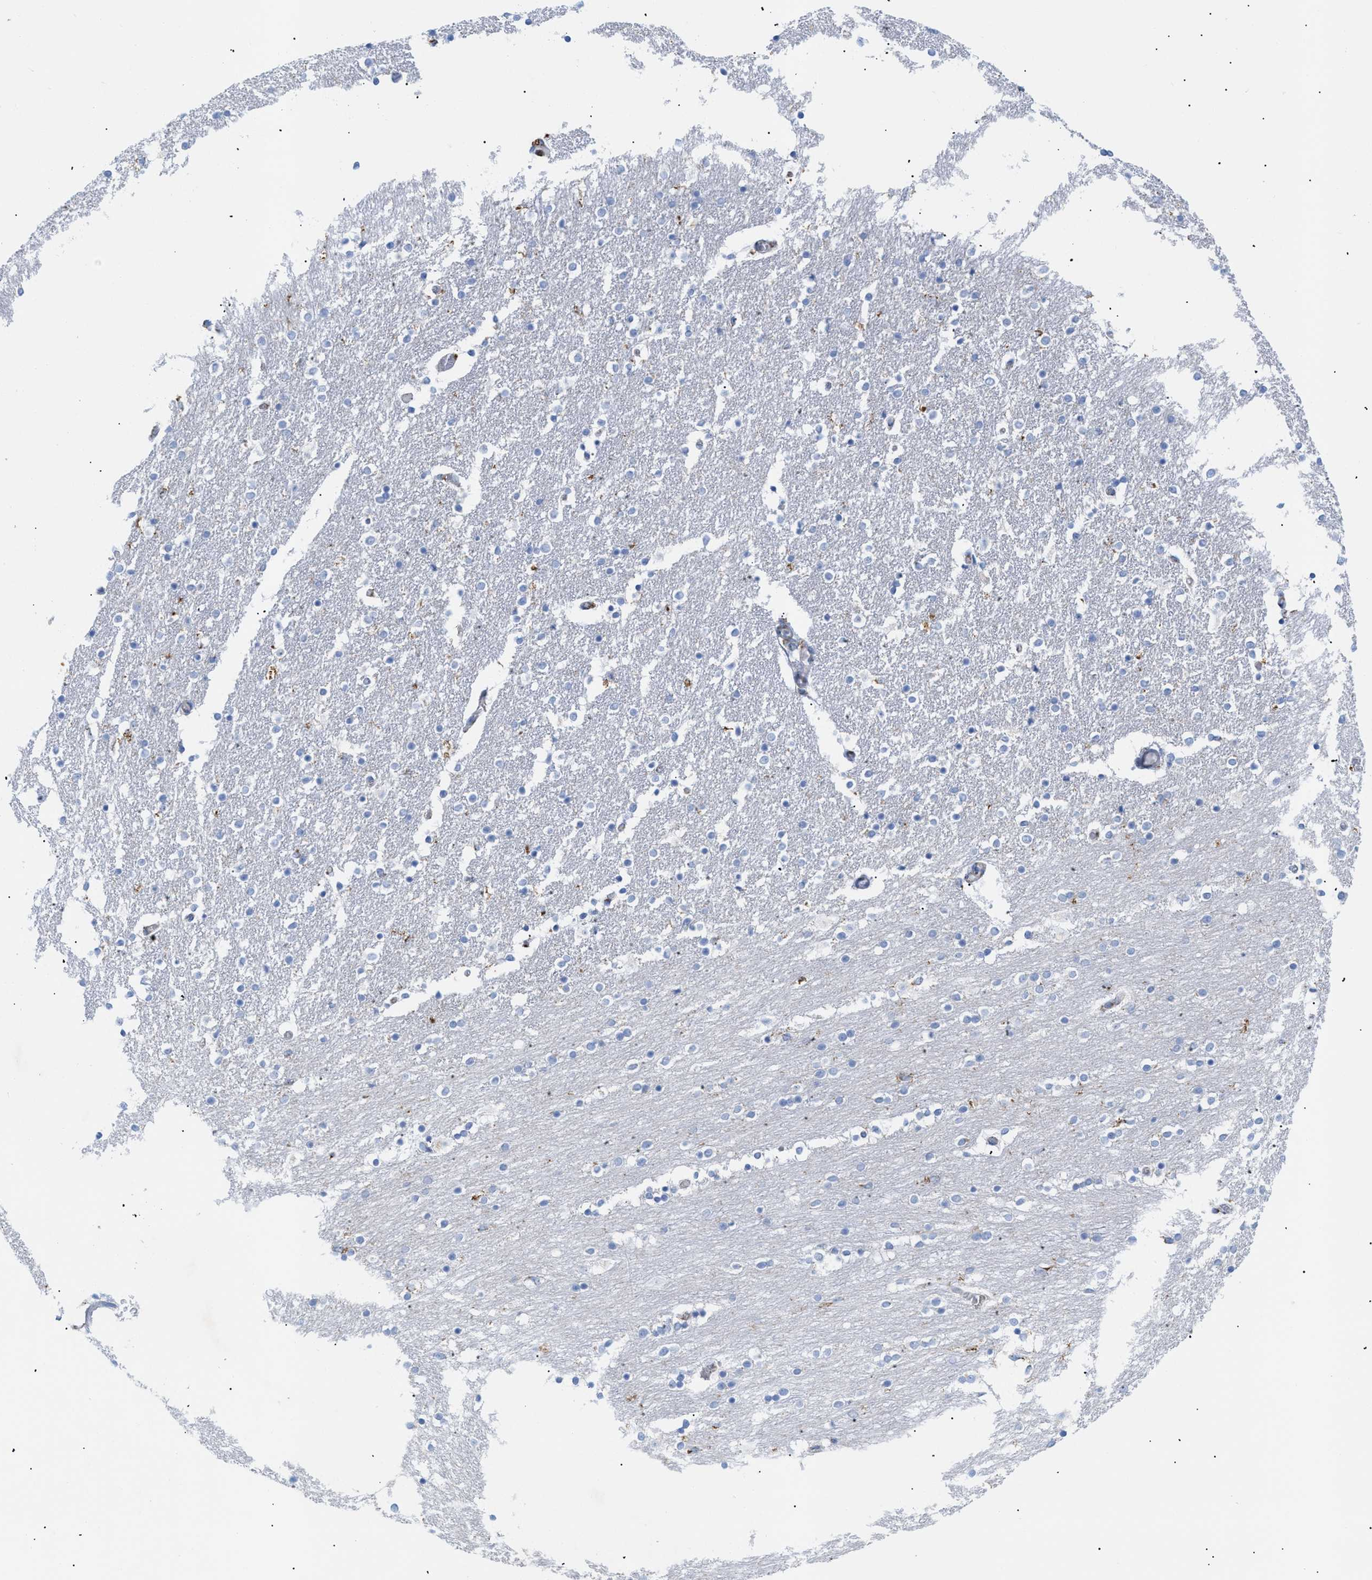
{"staining": {"intensity": "strong", "quantity": "<25%", "location": "cytoplasmic/membranous"}, "tissue": "caudate", "cell_type": "Glial cells", "image_type": "normal", "snomed": [{"axis": "morphology", "description": "Normal tissue, NOS"}, {"axis": "topography", "description": "Lateral ventricle wall"}], "caption": "A medium amount of strong cytoplasmic/membranous staining is appreciated in approximately <25% of glial cells in benign caudate.", "gene": "DRAM2", "patient": {"sex": "female", "age": 54}}